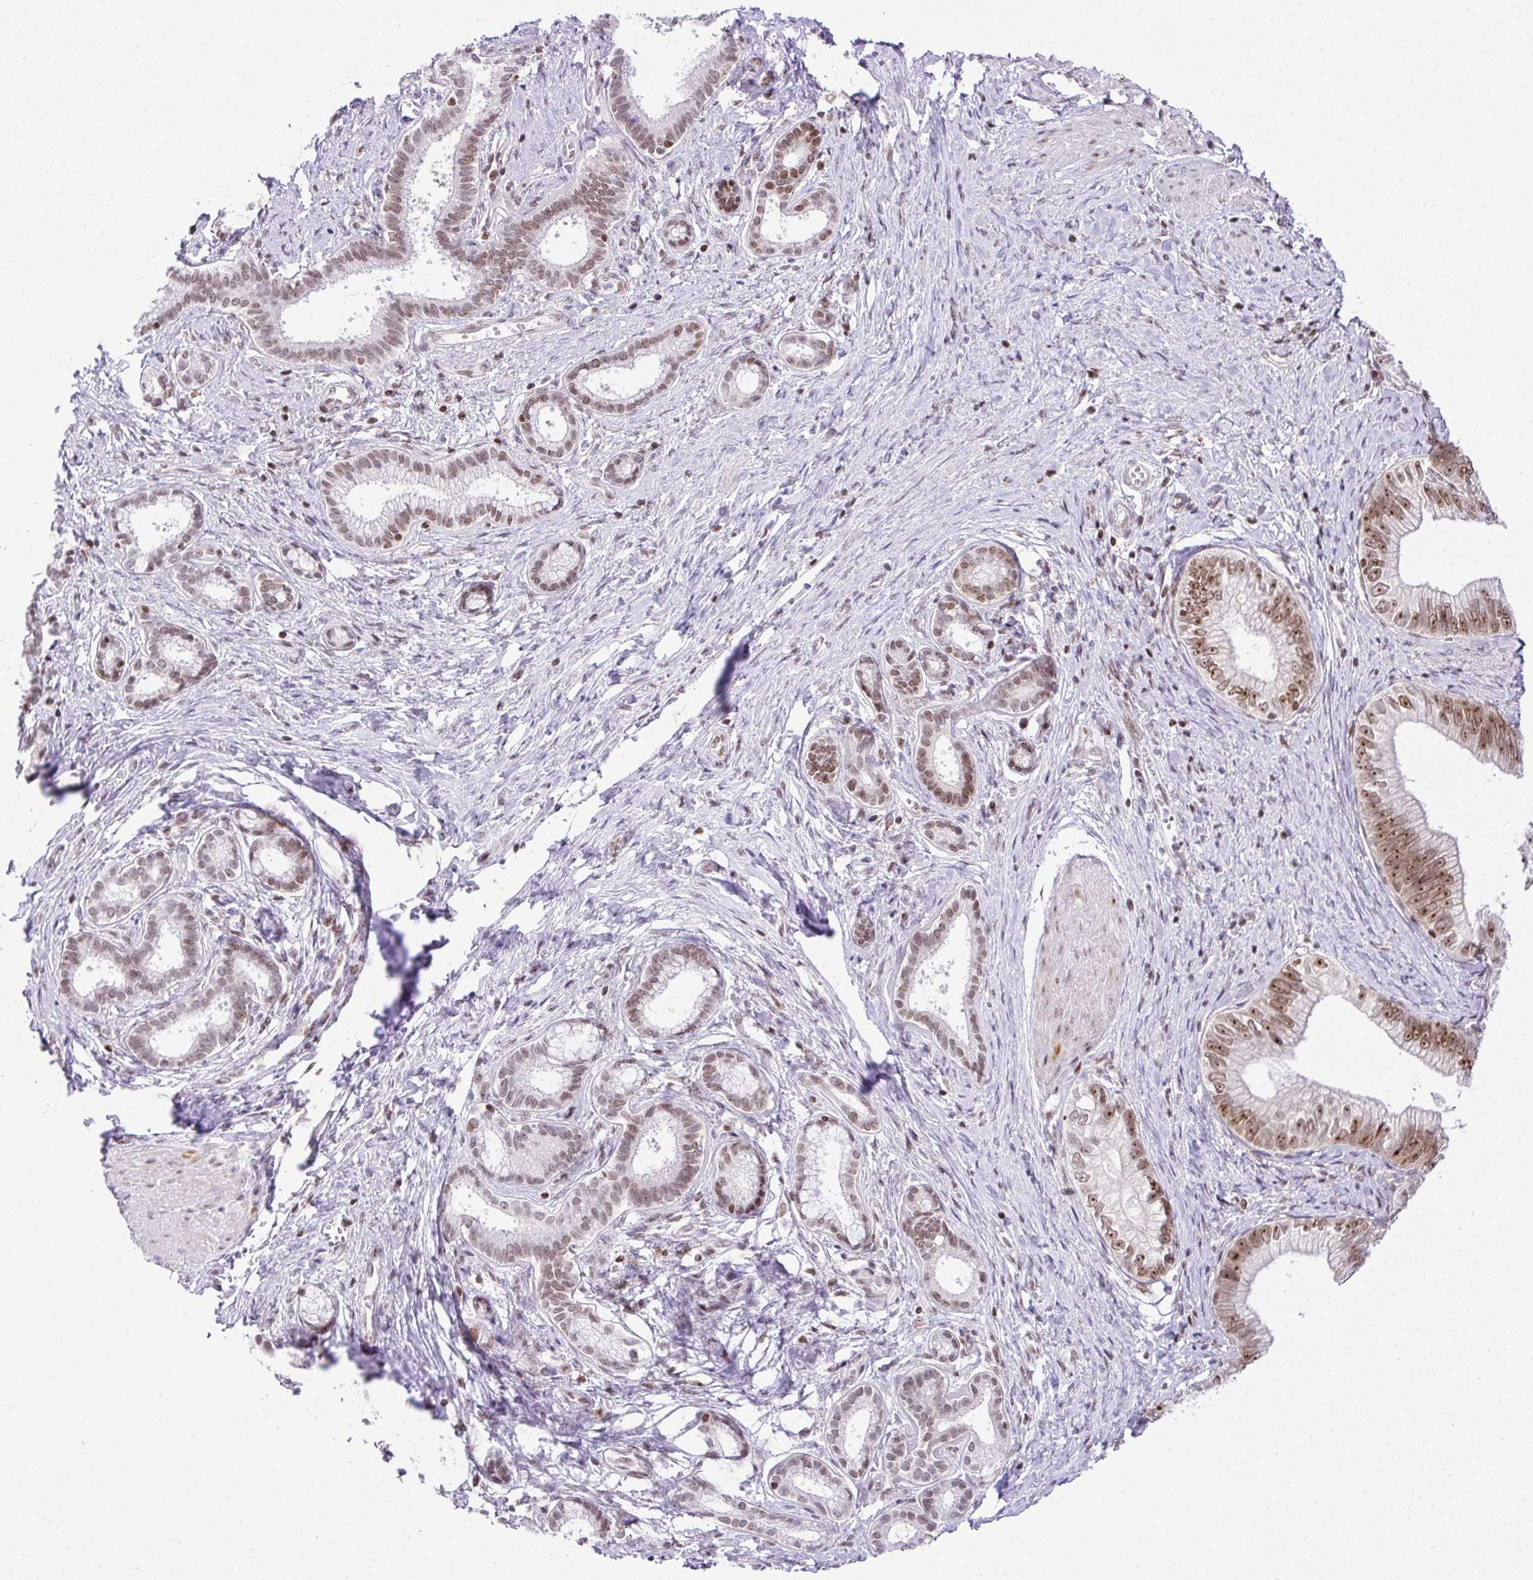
{"staining": {"intensity": "moderate", "quantity": ">75%", "location": "nuclear"}, "tissue": "pancreatic cancer", "cell_type": "Tumor cells", "image_type": "cancer", "snomed": [{"axis": "morphology", "description": "Adenocarcinoma, NOS"}, {"axis": "topography", "description": "Pancreas"}], "caption": "This micrograph displays immunohistochemistry staining of pancreatic adenocarcinoma, with medium moderate nuclear positivity in about >75% of tumor cells.", "gene": "CCDC137", "patient": {"sex": "male", "age": 70}}